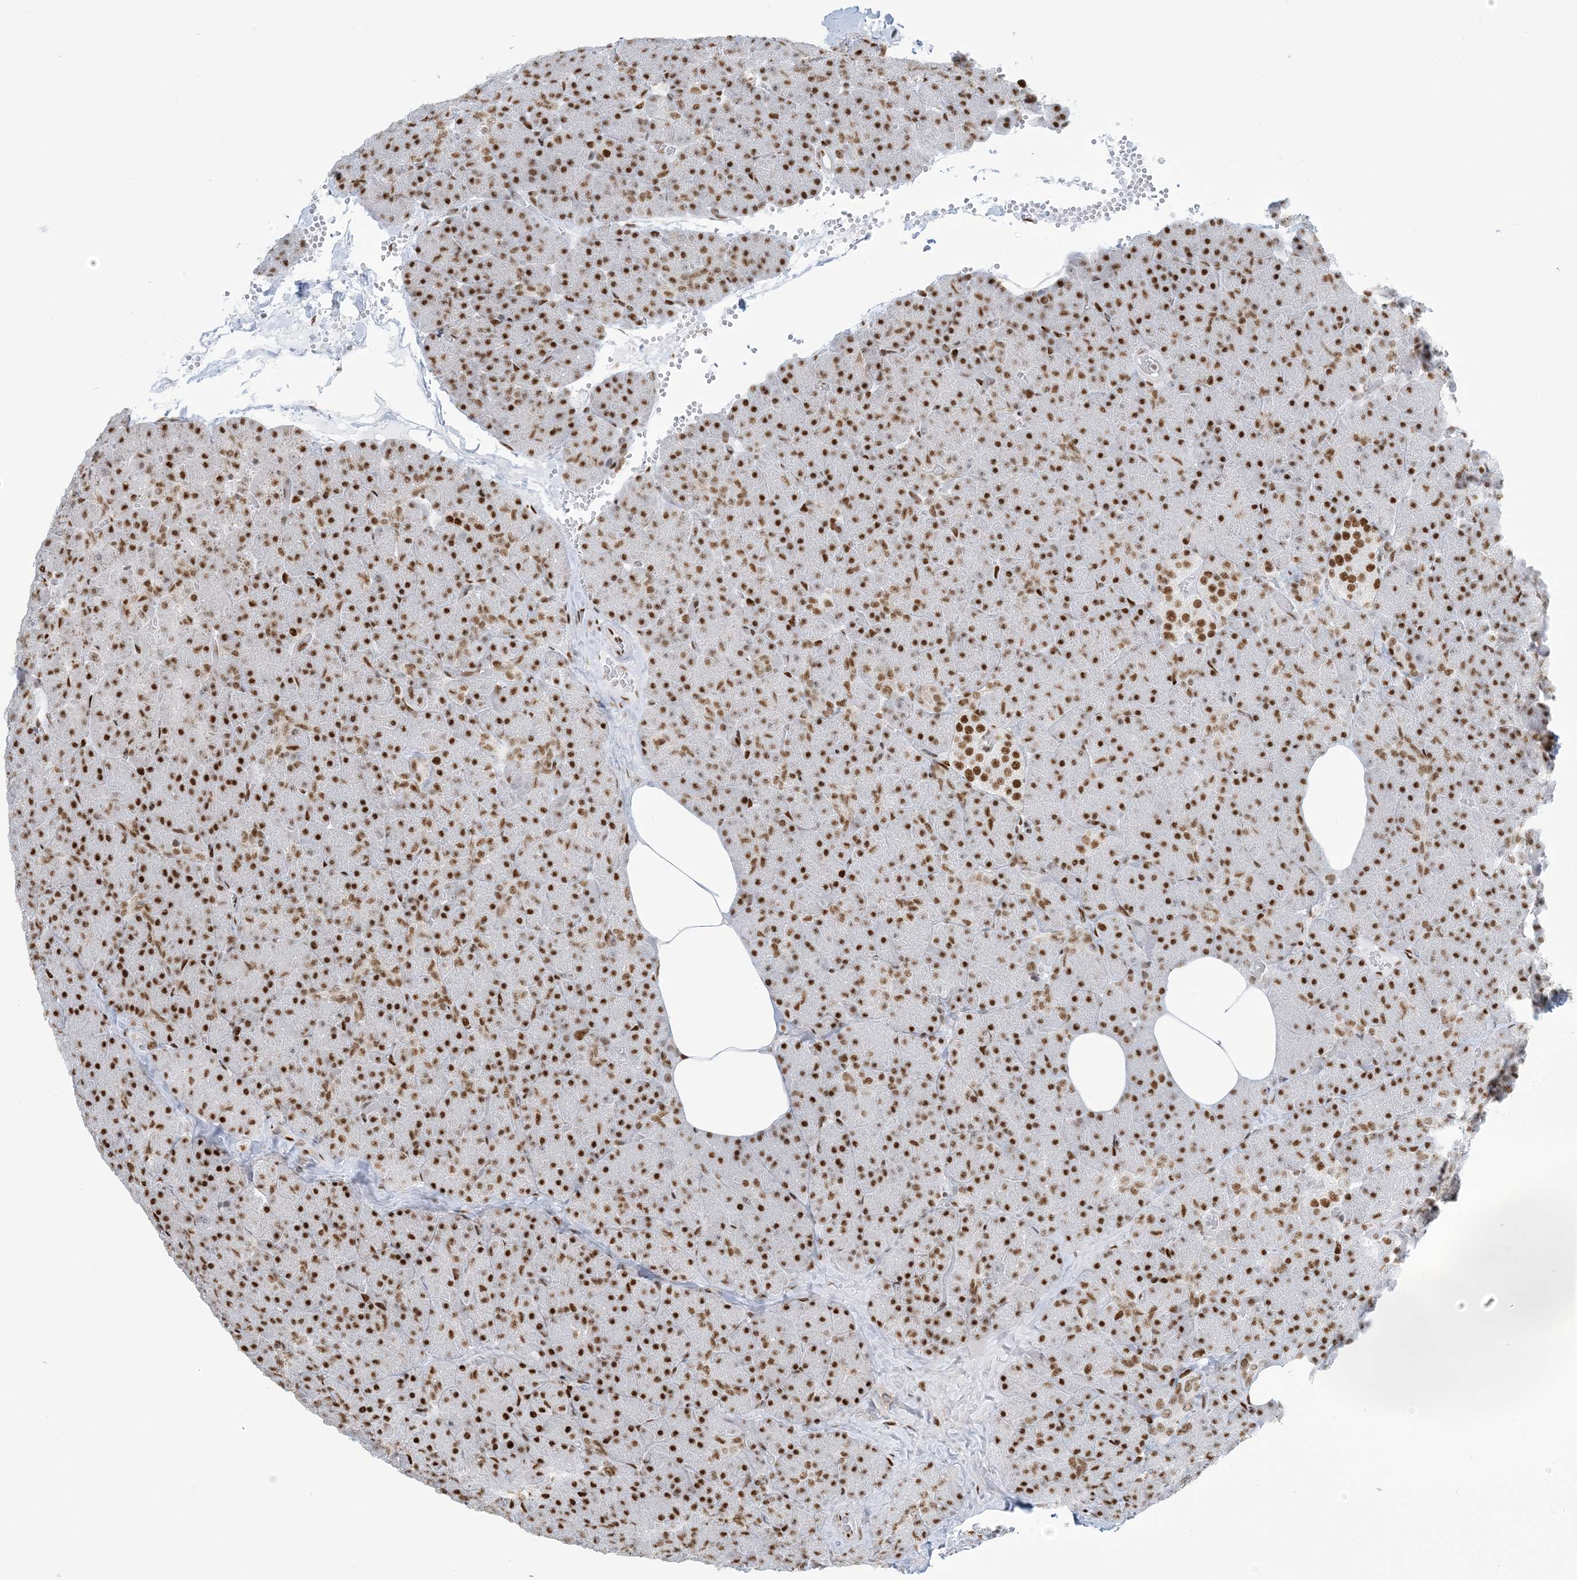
{"staining": {"intensity": "strong", "quantity": ">75%", "location": "nuclear"}, "tissue": "pancreas", "cell_type": "Exocrine glandular cells", "image_type": "normal", "snomed": [{"axis": "morphology", "description": "Normal tissue, NOS"}, {"axis": "morphology", "description": "Carcinoid, malignant, NOS"}, {"axis": "topography", "description": "Pancreas"}], "caption": "Exocrine glandular cells display high levels of strong nuclear expression in about >75% of cells in benign pancreas. (brown staining indicates protein expression, while blue staining denotes nuclei).", "gene": "STAG1", "patient": {"sex": "female", "age": 35}}